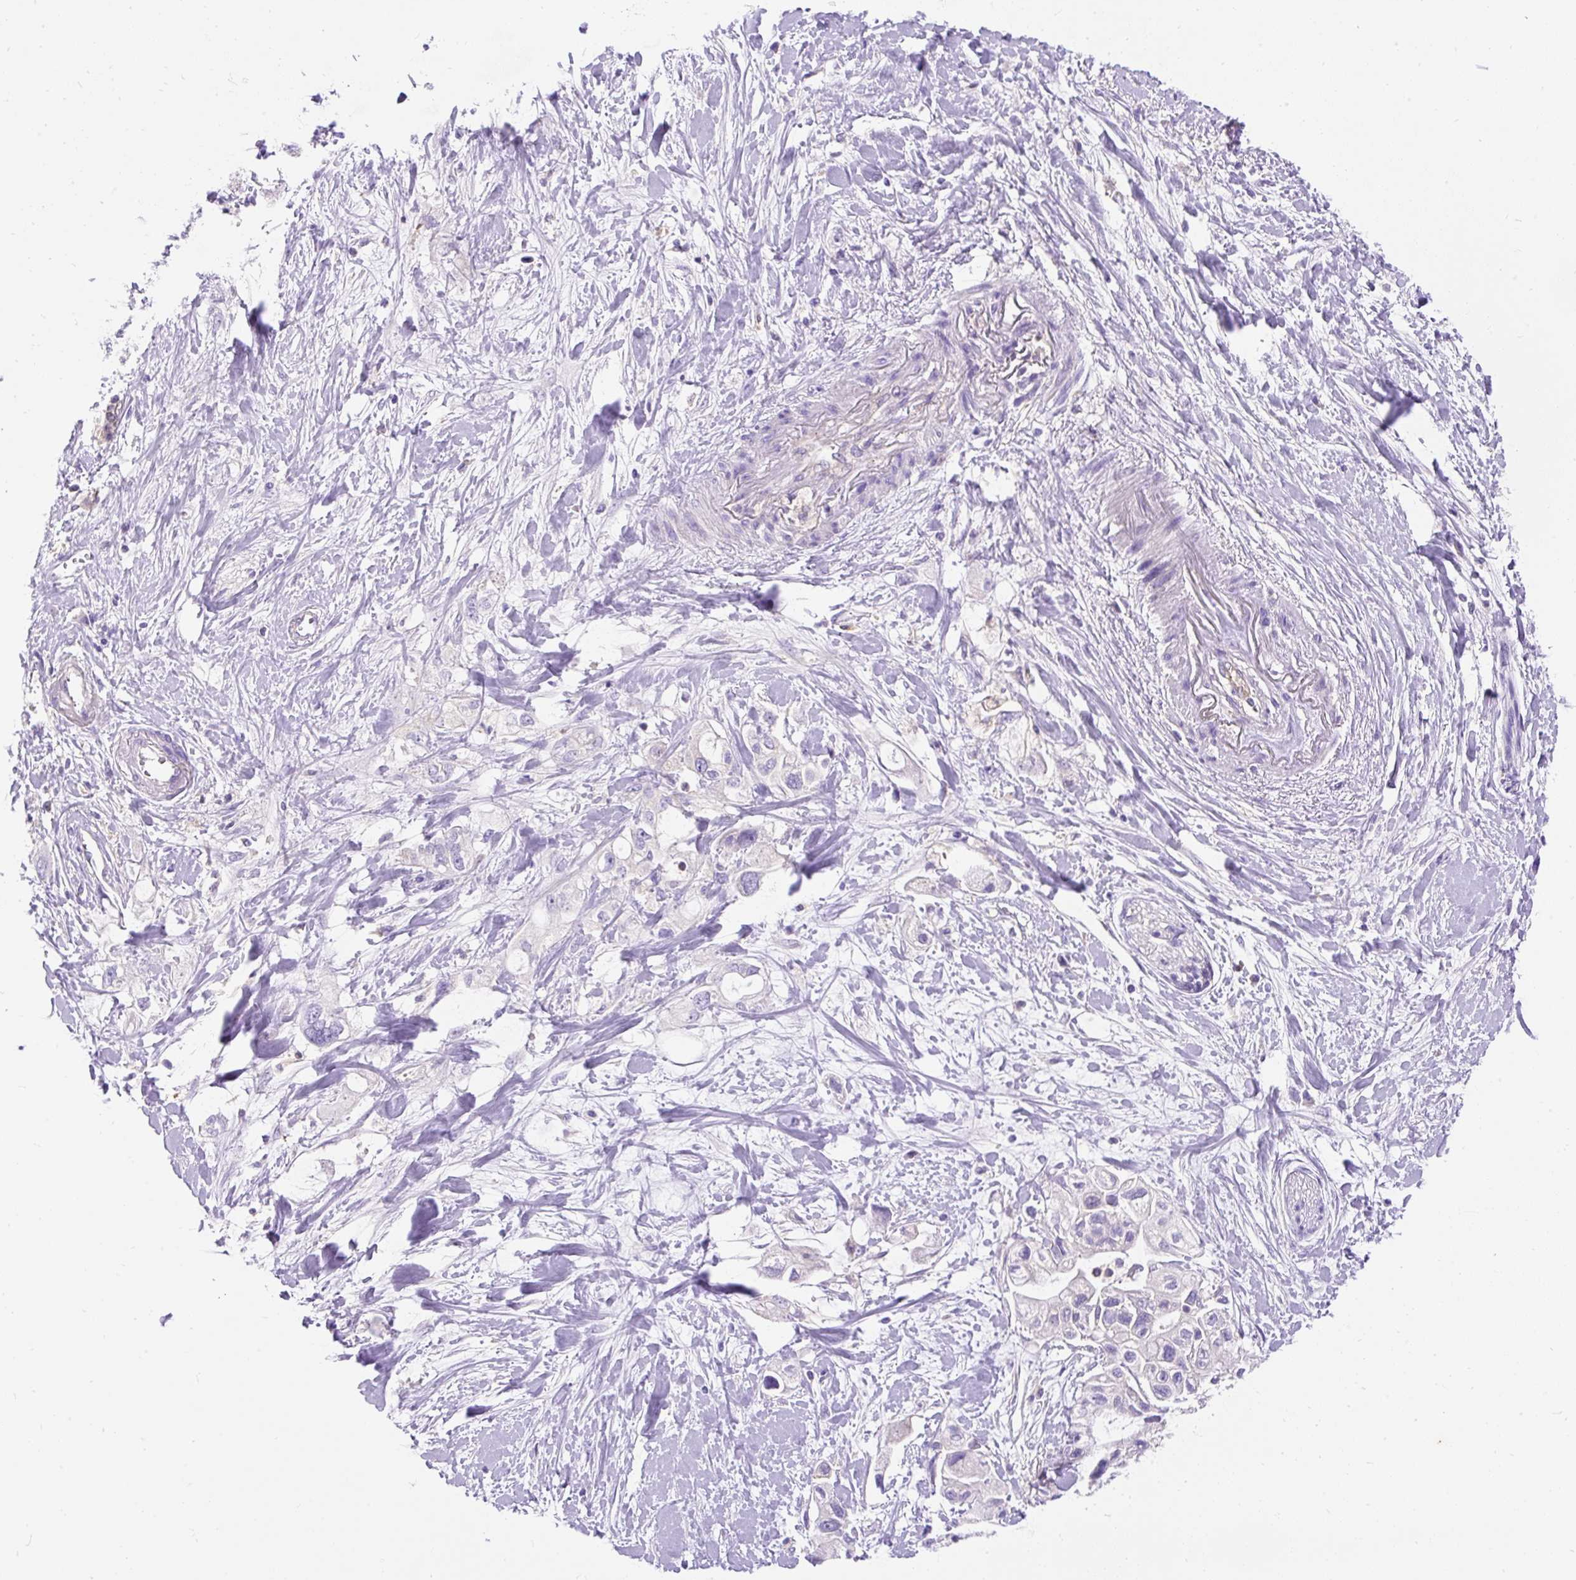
{"staining": {"intensity": "negative", "quantity": "none", "location": "none"}, "tissue": "pancreatic cancer", "cell_type": "Tumor cells", "image_type": "cancer", "snomed": [{"axis": "morphology", "description": "Adenocarcinoma, NOS"}, {"axis": "topography", "description": "Pancreas"}], "caption": "Tumor cells show no significant protein expression in pancreatic cancer.", "gene": "OR4K15", "patient": {"sex": "female", "age": 56}}